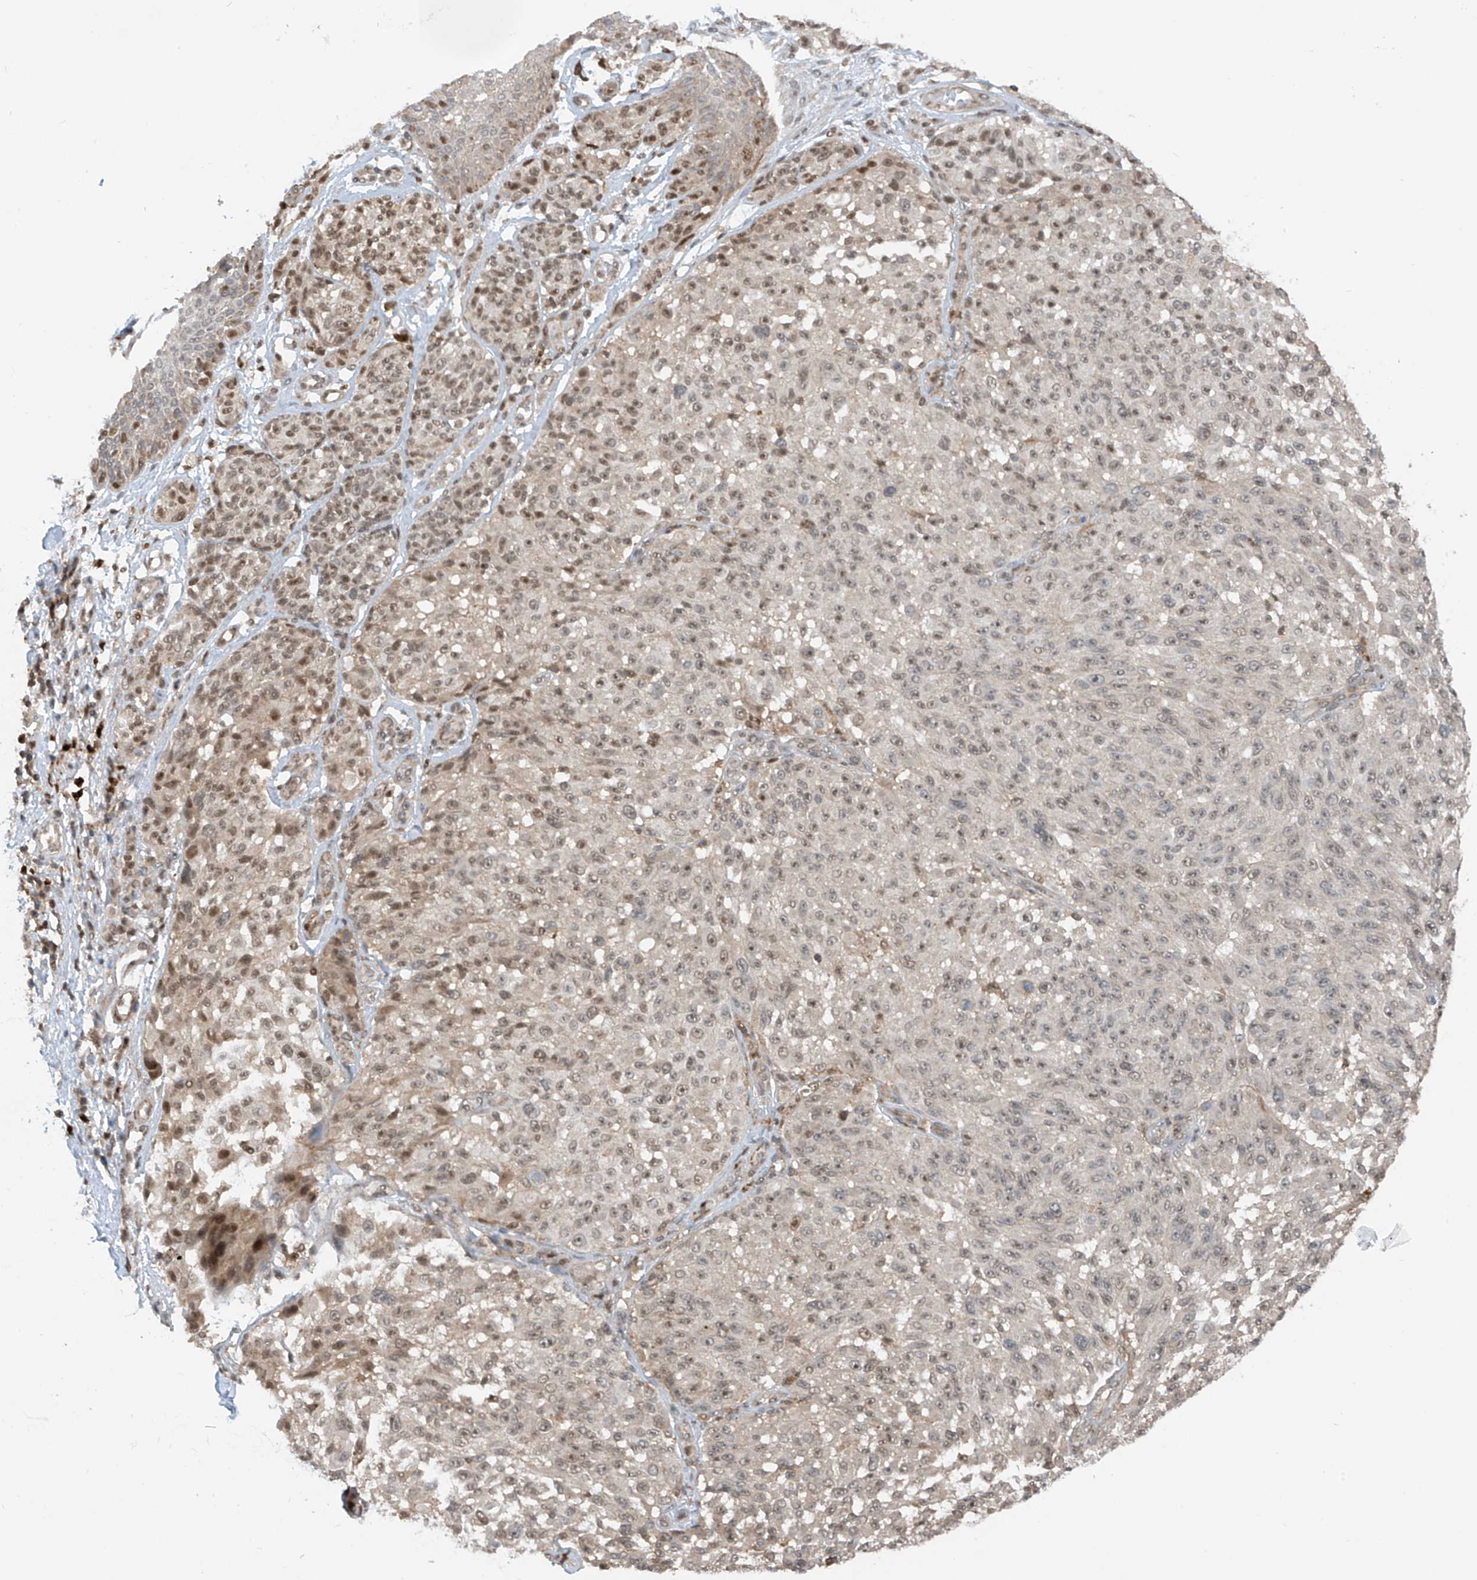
{"staining": {"intensity": "weak", "quantity": "25%-75%", "location": "nuclear"}, "tissue": "melanoma", "cell_type": "Tumor cells", "image_type": "cancer", "snomed": [{"axis": "morphology", "description": "Malignant melanoma, NOS"}, {"axis": "topography", "description": "Skin"}], "caption": "Weak nuclear positivity for a protein is identified in about 25%-75% of tumor cells of malignant melanoma using immunohistochemistry.", "gene": "REPIN1", "patient": {"sex": "male", "age": 83}}